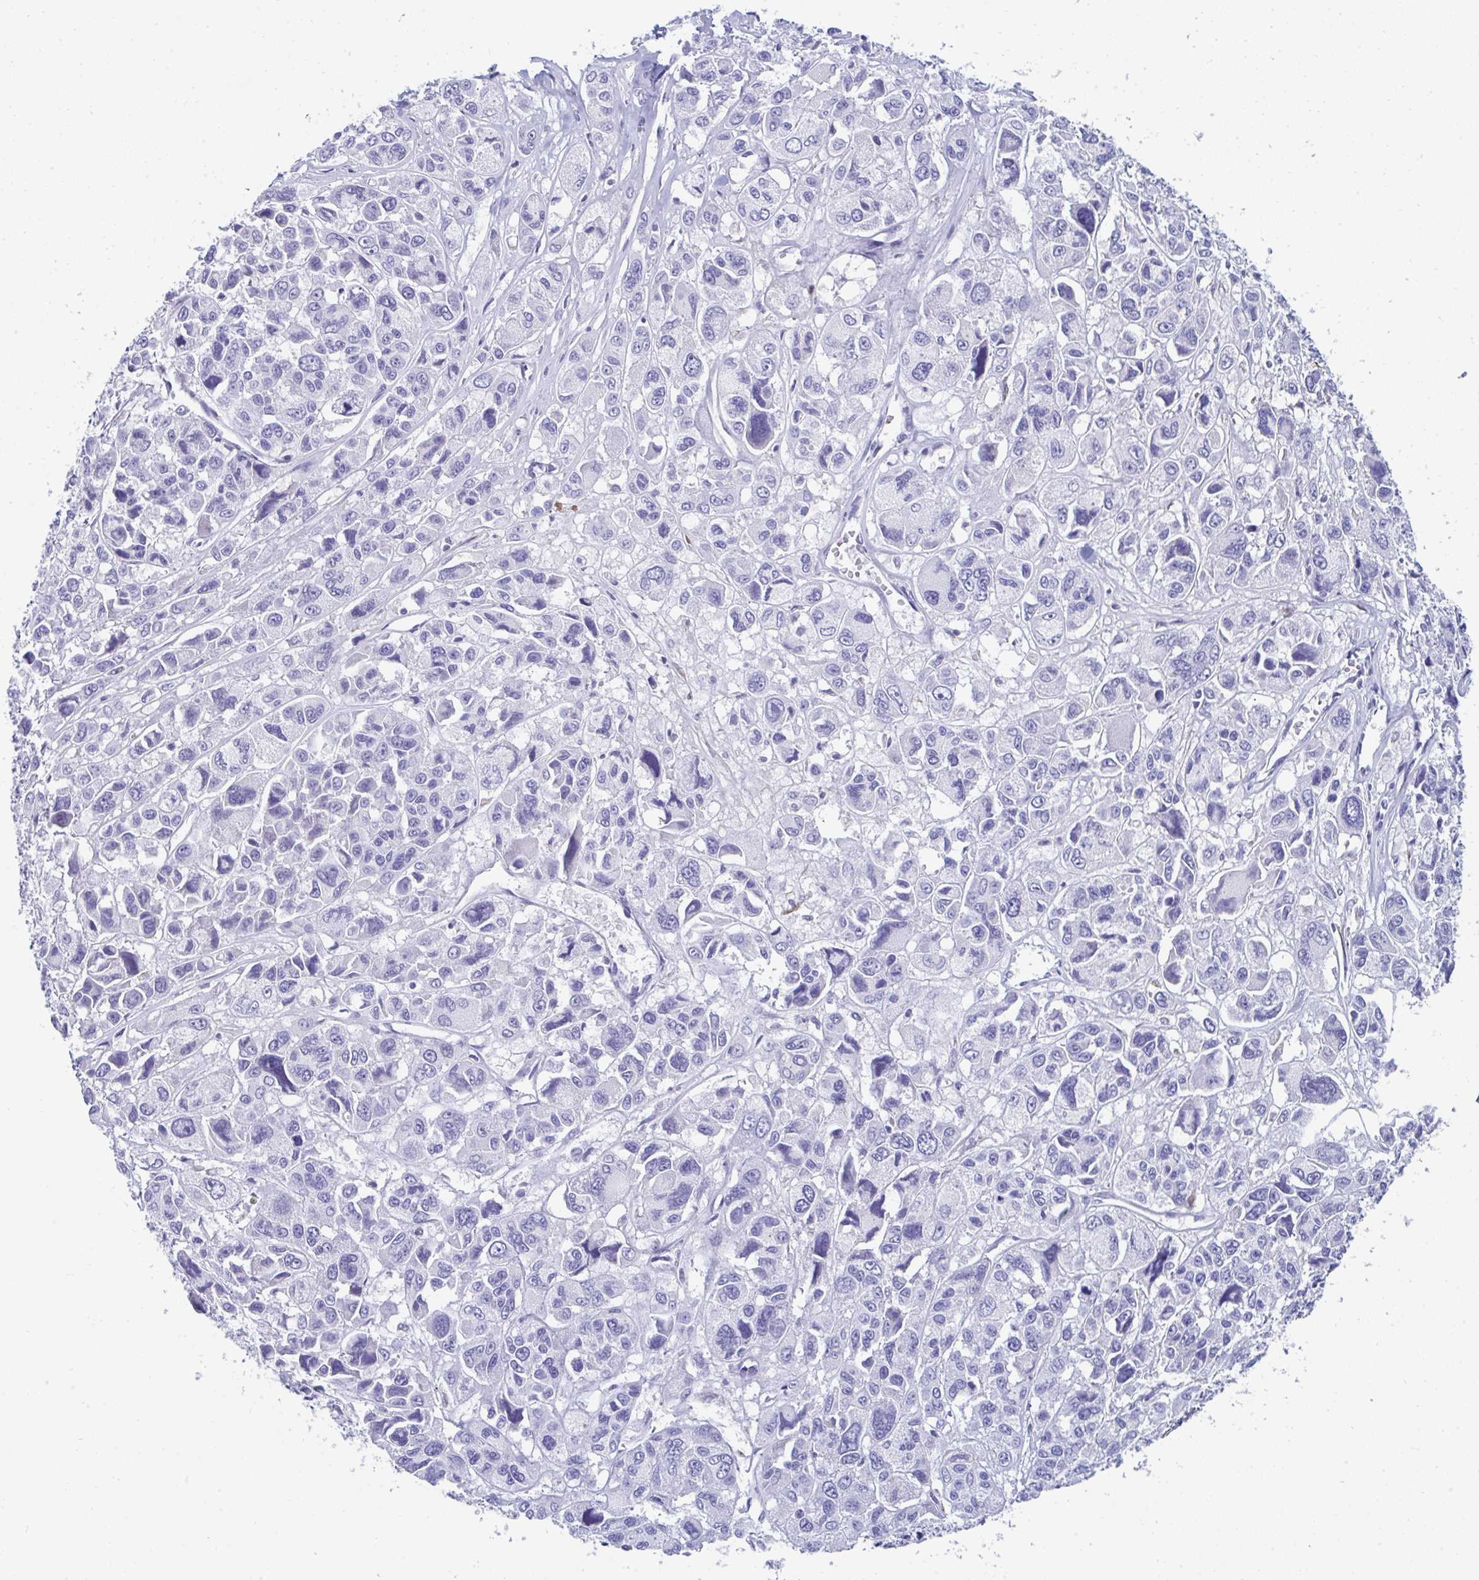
{"staining": {"intensity": "negative", "quantity": "none", "location": "none"}, "tissue": "melanoma", "cell_type": "Tumor cells", "image_type": "cancer", "snomed": [{"axis": "morphology", "description": "Malignant melanoma, NOS"}, {"axis": "topography", "description": "Skin"}], "caption": "This is a photomicrograph of immunohistochemistry (IHC) staining of melanoma, which shows no expression in tumor cells.", "gene": "MGAM2", "patient": {"sex": "female", "age": 66}}